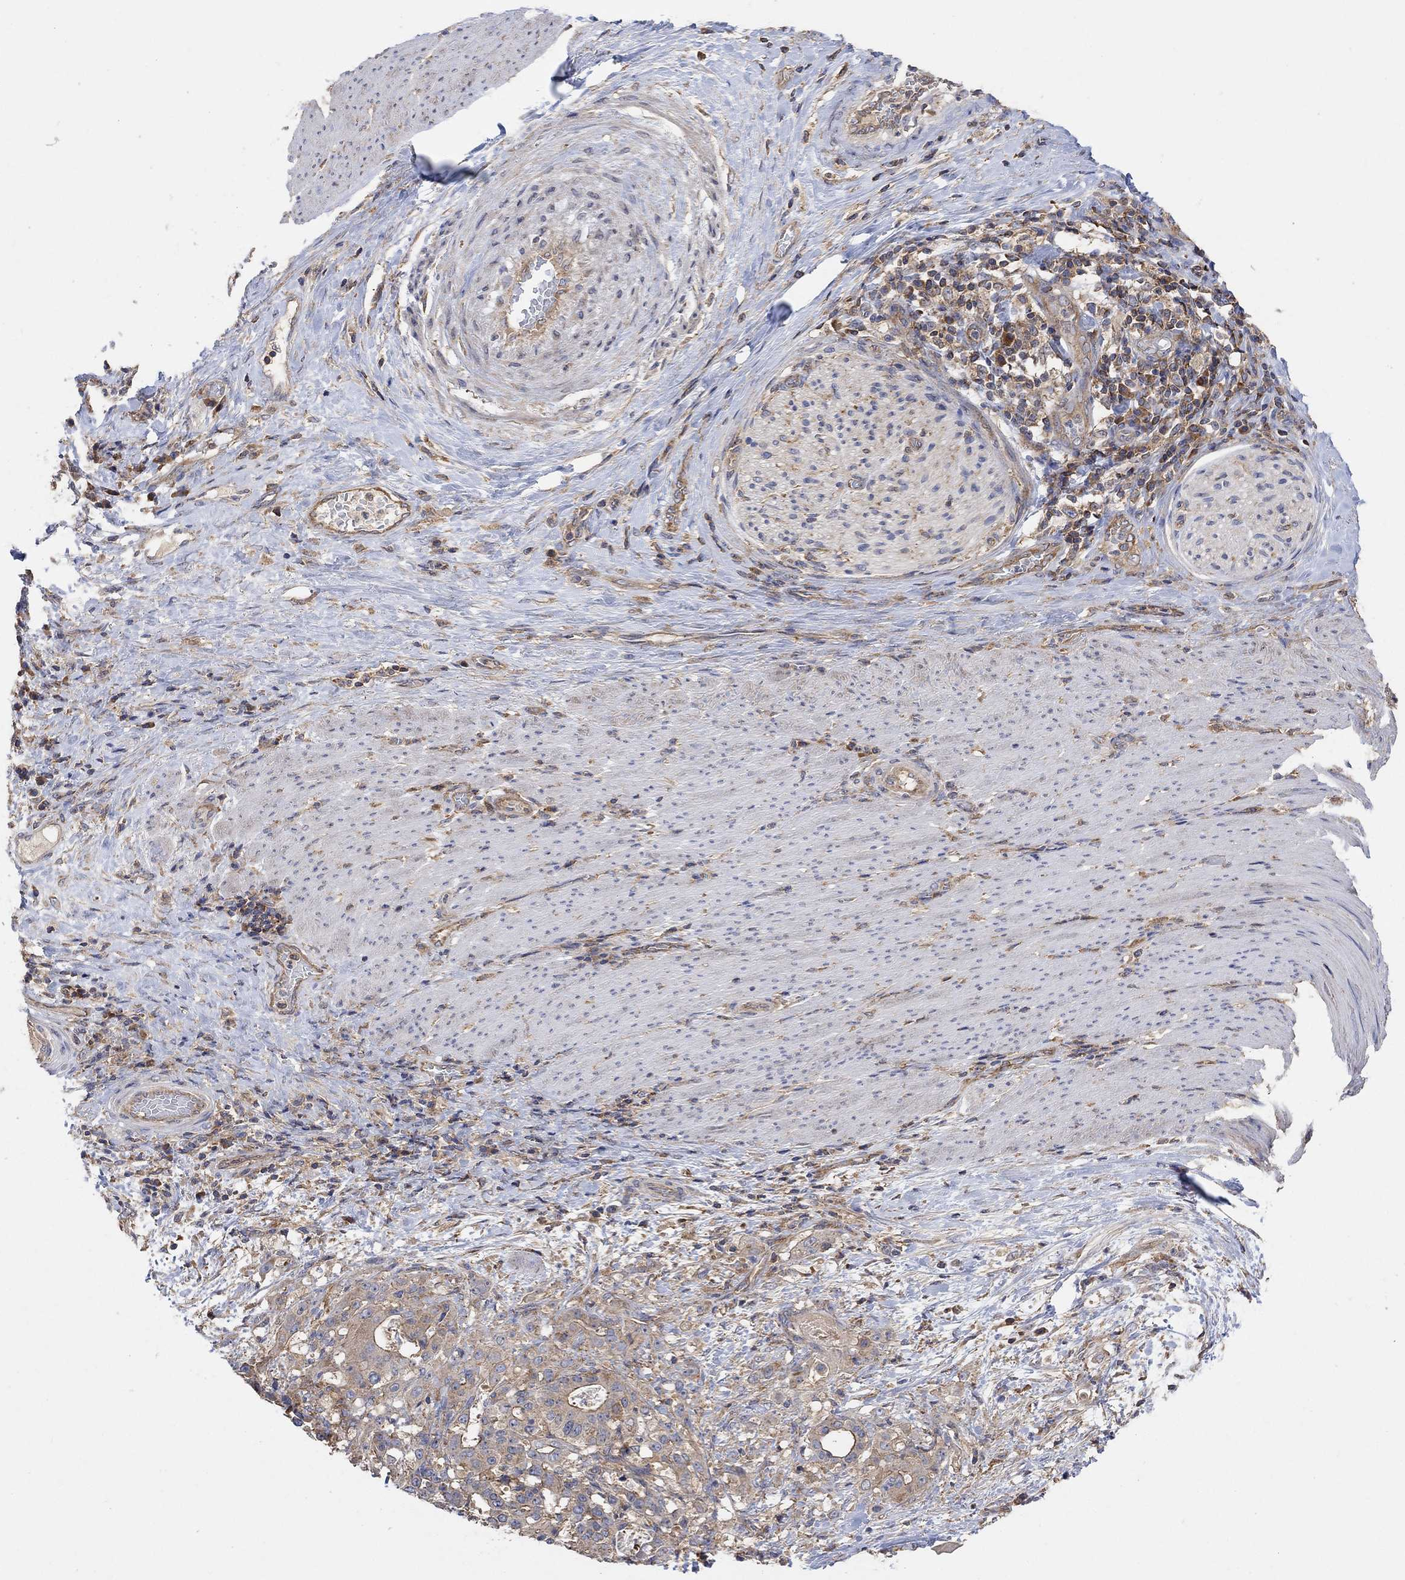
{"staining": {"intensity": "weak", "quantity": "25%-75%", "location": "cytoplasmic/membranous"}, "tissue": "stomach cancer", "cell_type": "Tumor cells", "image_type": "cancer", "snomed": [{"axis": "morphology", "description": "Adenocarcinoma, NOS"}, {"axis": "topography", "description": "Stomach"}], "caption": "Human adenocarcinoma (stomach) stained with a brown dye shows weak cytoplasmic/membranous positive positivity in about 25%-75% of tumor cells.", "gene": "BLOC1S3", "patient": {"sex": "male", "age": 48}}